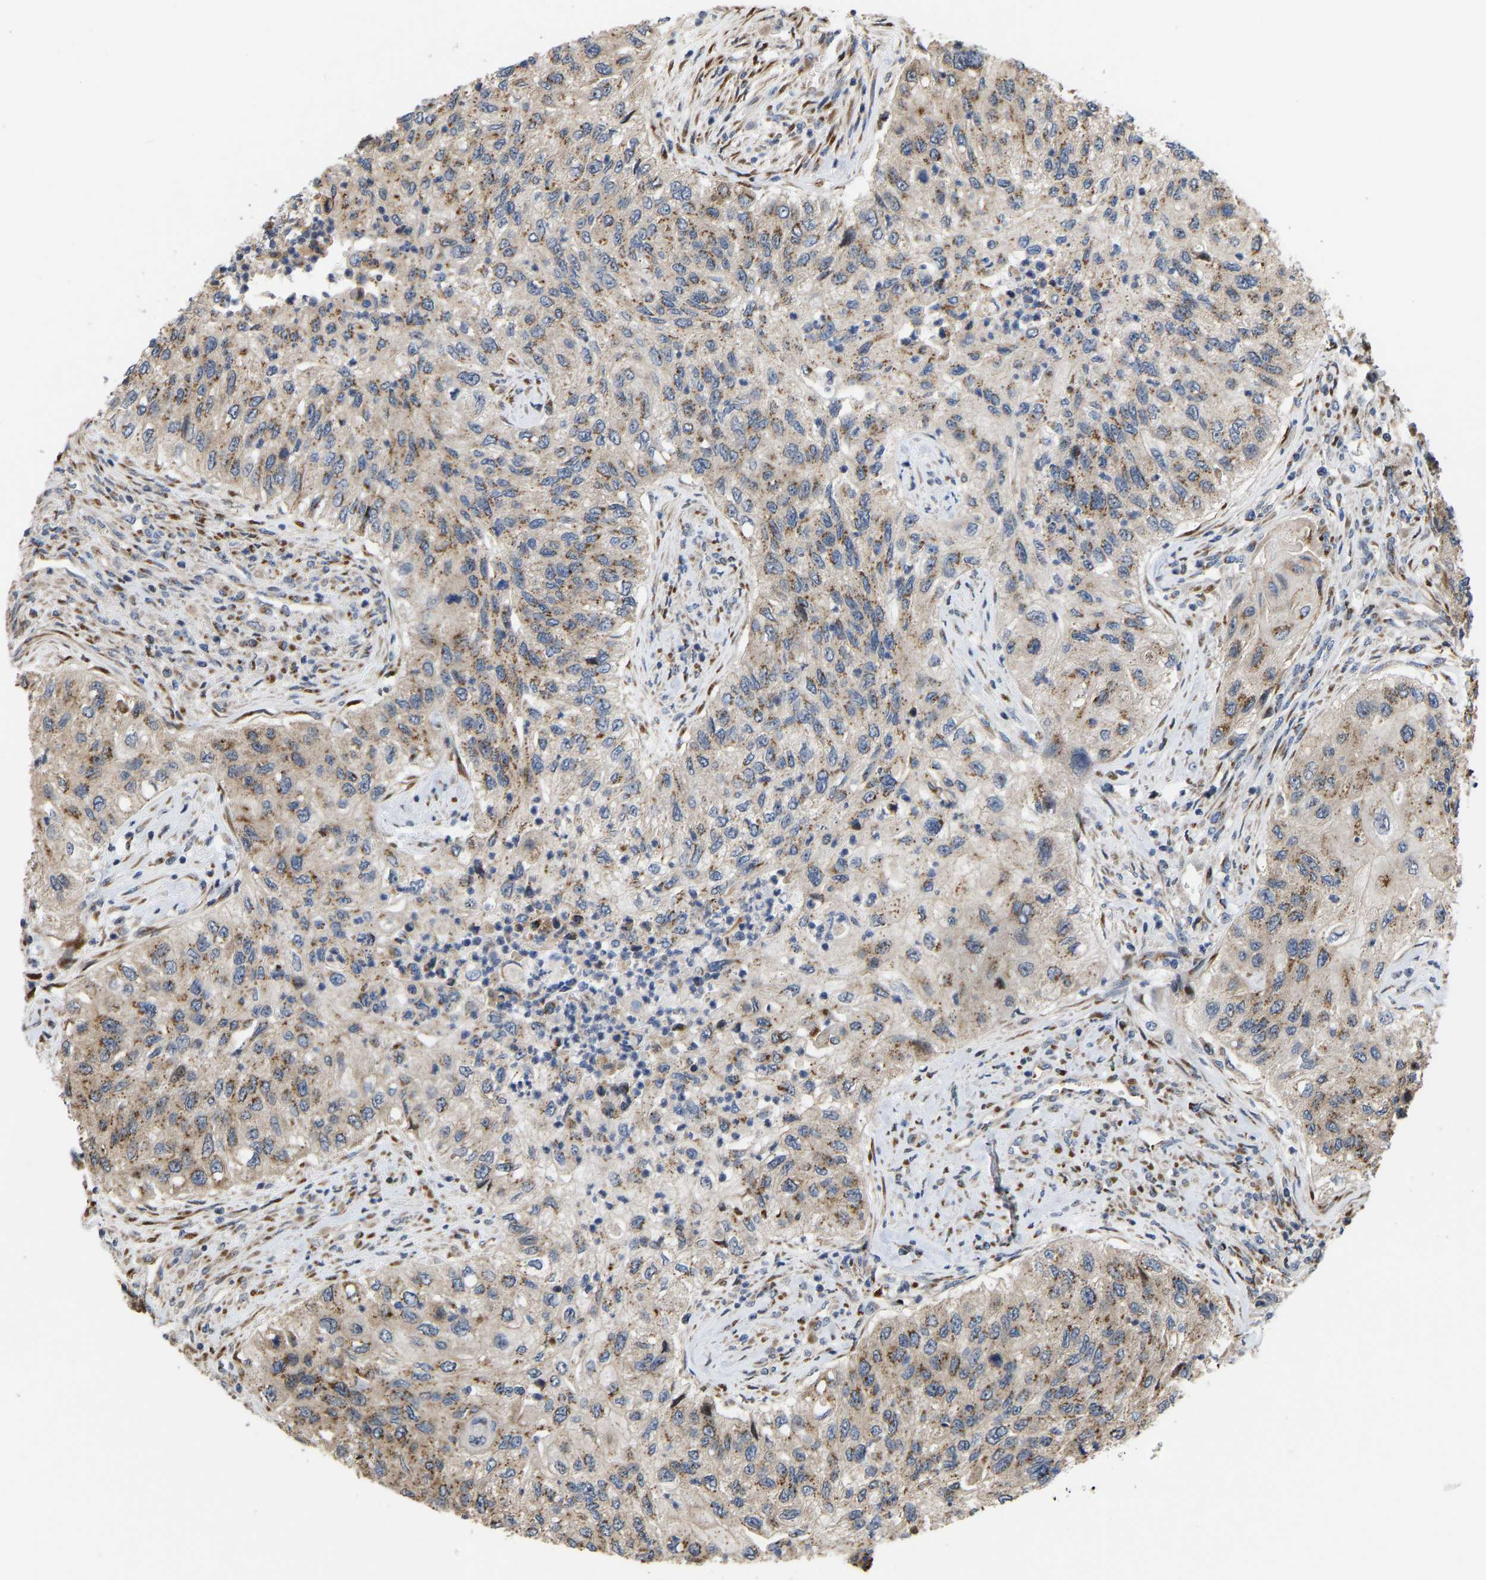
{"staining": {"intensity": "moderate", "quantity": ">75%", "location": "cytoplasmic/membranous"}, "tissue": "urothelial cancer", "cell_type": "Tumor cells", "image_type": "cancer", "snomed": [{"axis": "morphology", "description": "Urothelial carcinoma, High grade"}, {"axis": "topography", "description": "Urinary bladder"}], "caption": "Protein staining displays moderate cytoplasmic/membranous positivity in approximately >75% of tumor cells in urothelial carcinoma (high-grade).", "gene": "YIPF4", "patient": {"sex": "female", "age": 60}}